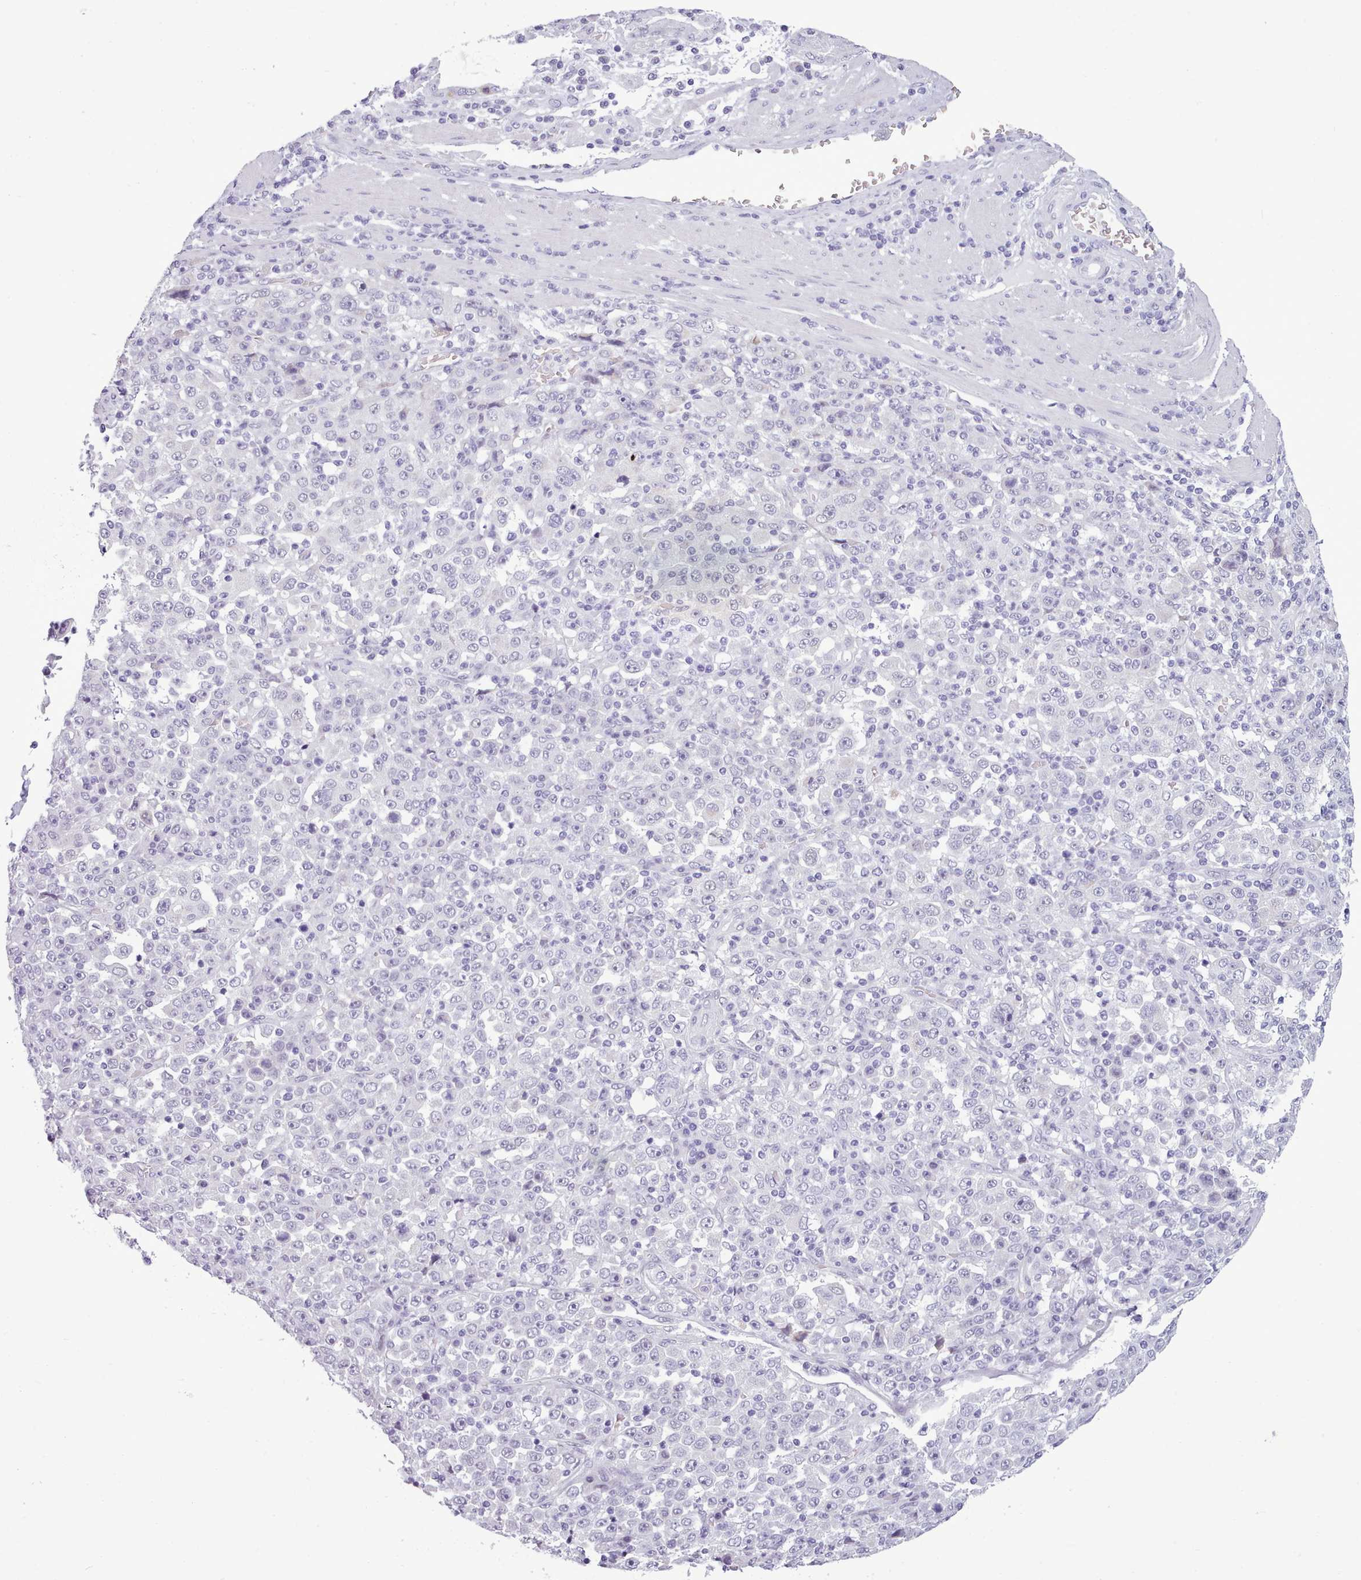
{"staining": {"intensity": "negative", "quantity": "none", "location": "none"}, "tissue": "stomach cancer", "cell_type": "Tumor cells", "image_type": "cancer", "snomed": [{"axis": "morphology", "description": "Normal tissue, NOS"}, {"axis": "morphology", "description": "Adenocarcinoma, NOS"}, {"axis": "topography", "description": "Stomach, upper"}, {"axis": "topography", "description": "Stomach"}], "caption": "IHC of stomach cancer (adenocarcinoma) reveals no positivity in tumor cells. (Immunohistochemistry, brightfield microscopy, high magnification).", "gene": "FBXO48", "patient": {"sex": "male", "age": 59}}